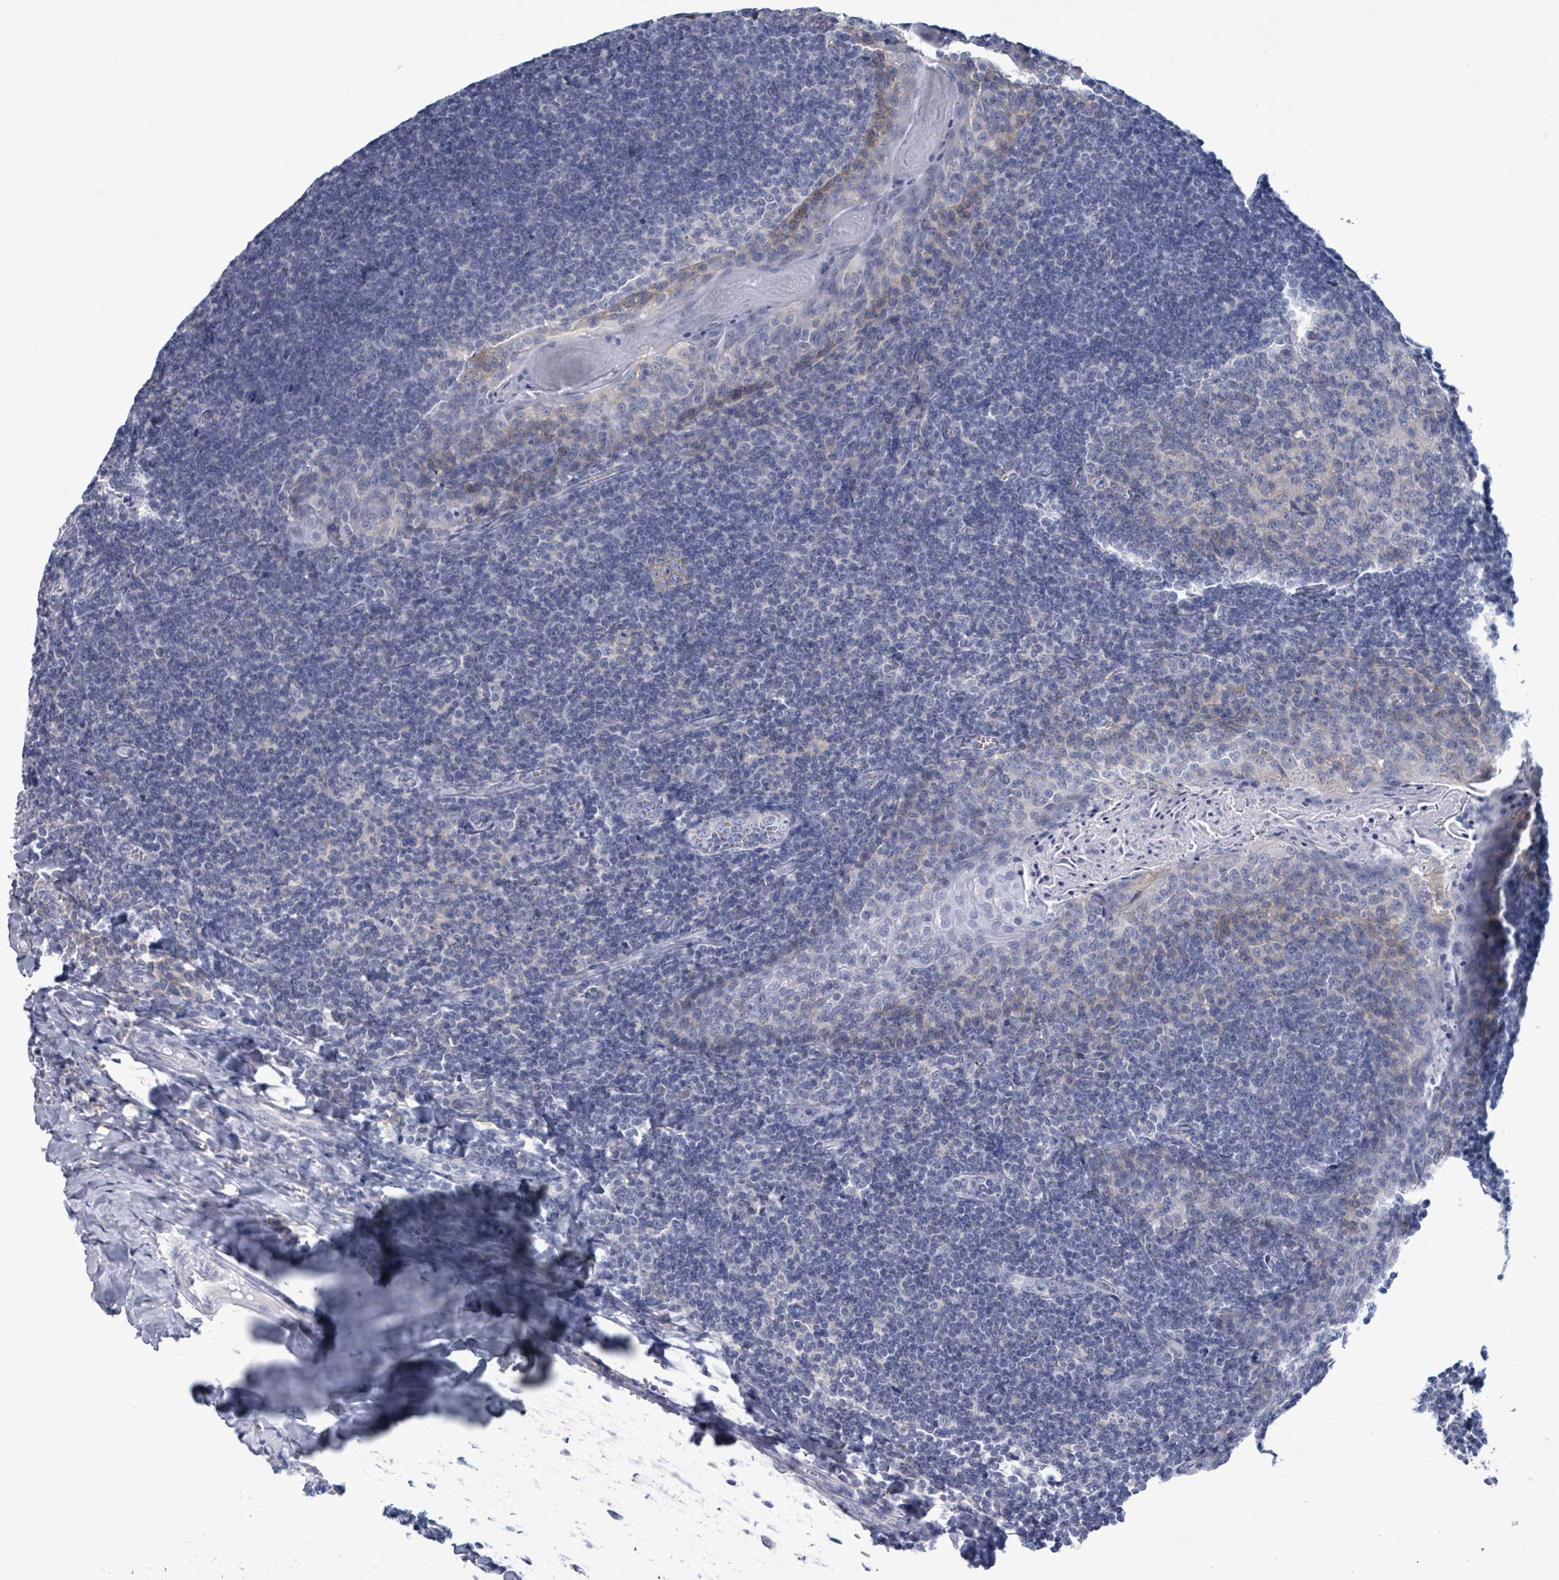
{"staining": {"intensity": "negative", "quantity": "none", "location": "none"}, "tissue": "tonsil", "cell_type": "Germinal center cells", "image_type": "normal", "snomed": [{"axis": "morphology", "description": "Normal tissue, NOS"}, {"axis": "topography", "description": "Tonsil"}], "caption": "IHC of normal tonsil shows no staining in germinal center cells.", "gene": "BSG", "patient": {"sex": "male", "age": 27}}